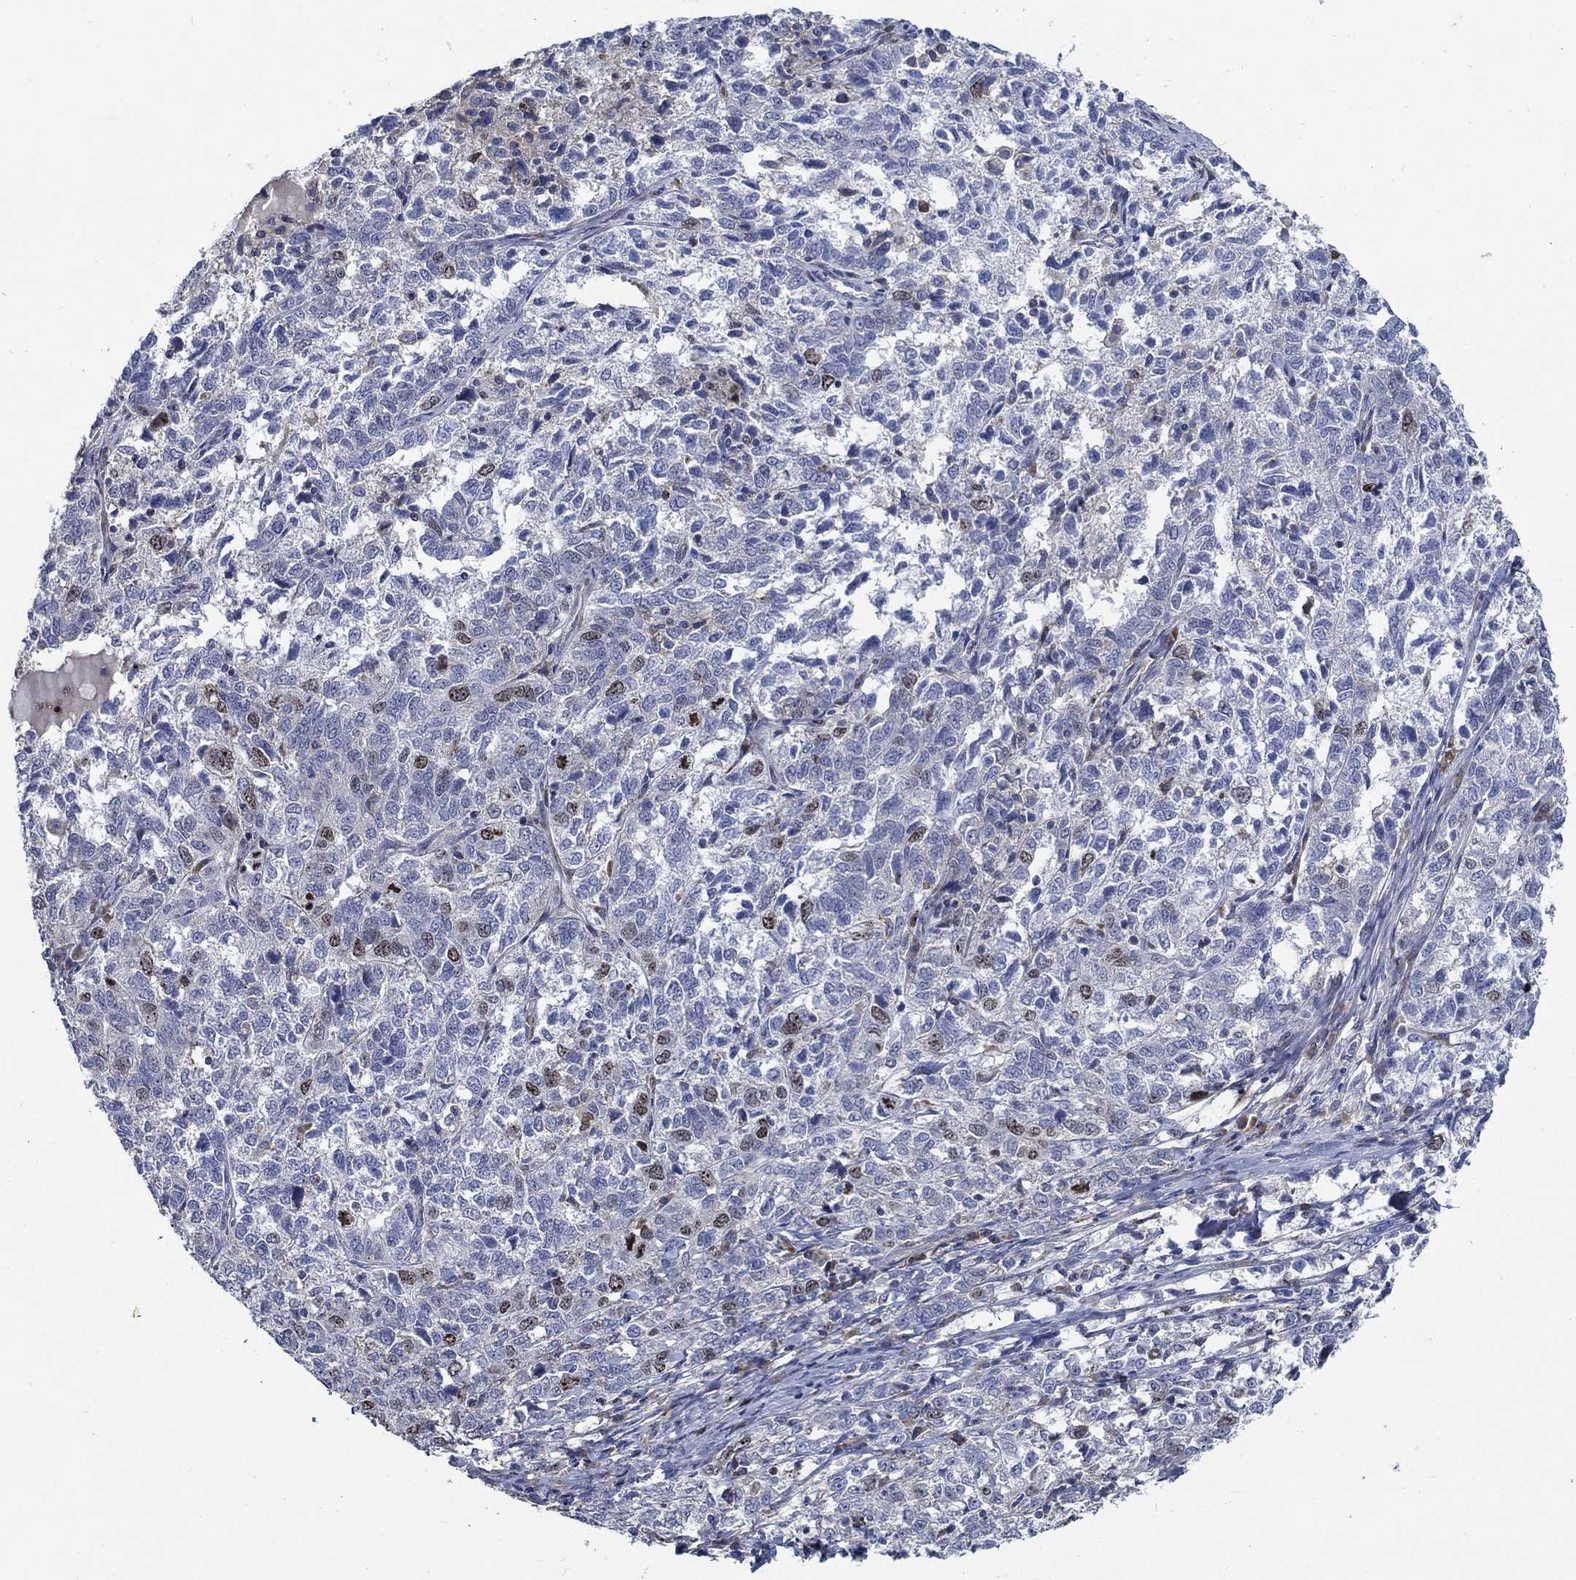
{"staining": {"intensity": "moderate", "quantity": "<25%", "location": "nuclear"}, "tissue": "ovarian cancer", "cell_type": "Tumor cells", "image_type": "cancer", "snomed": [{"axis": "morphology", "description": "Cystadenocarcinoma, serous, NOS"}, {"axis": "topography", "description": "Ovary"}], "caption": "Protein staining of ovarian cancer tissue demonstrates moderate nuclear expression in approximately <25% of tumor cells.", "gene": "MMP24", "patient": {"sex": "female", "age": 71}}